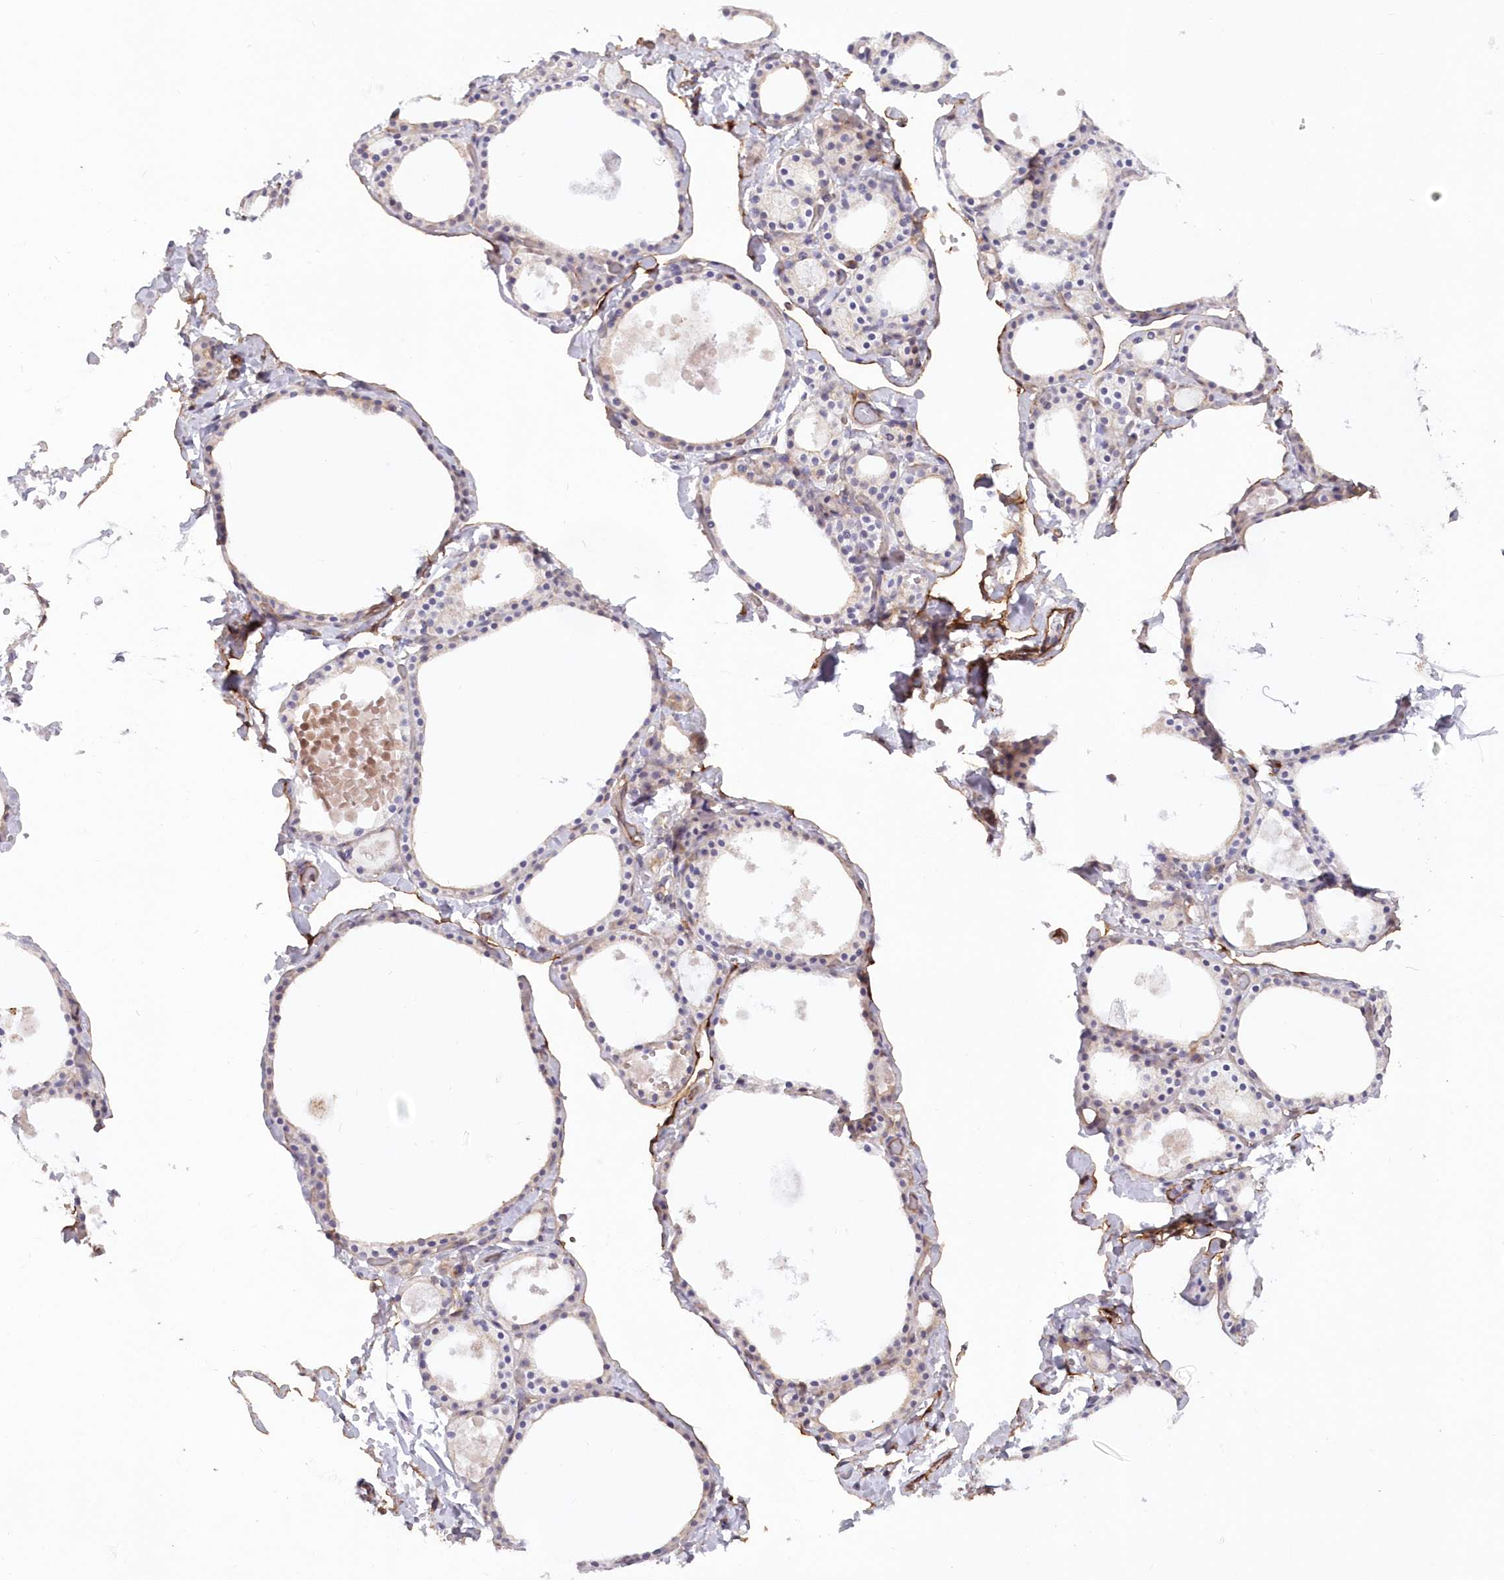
{"staining": {"intensity": "negative", "quantity": "none", "location": "none"}, "tissue": "thyroid gland", "cell_type": "Glandular cells", "image_type": "normal", "snomed": [{"axis": "morphology", "description": "Normal tissue, NOS"}, {"axis": "topography", "description": "Thyroid gland"}], "caption": "Protein analysis of unremarkable thyroid gland shows no significant positivity in glandular cells.", "gene": "RAB11FIP5", "patient": {"sex": "male", "age": 56}}